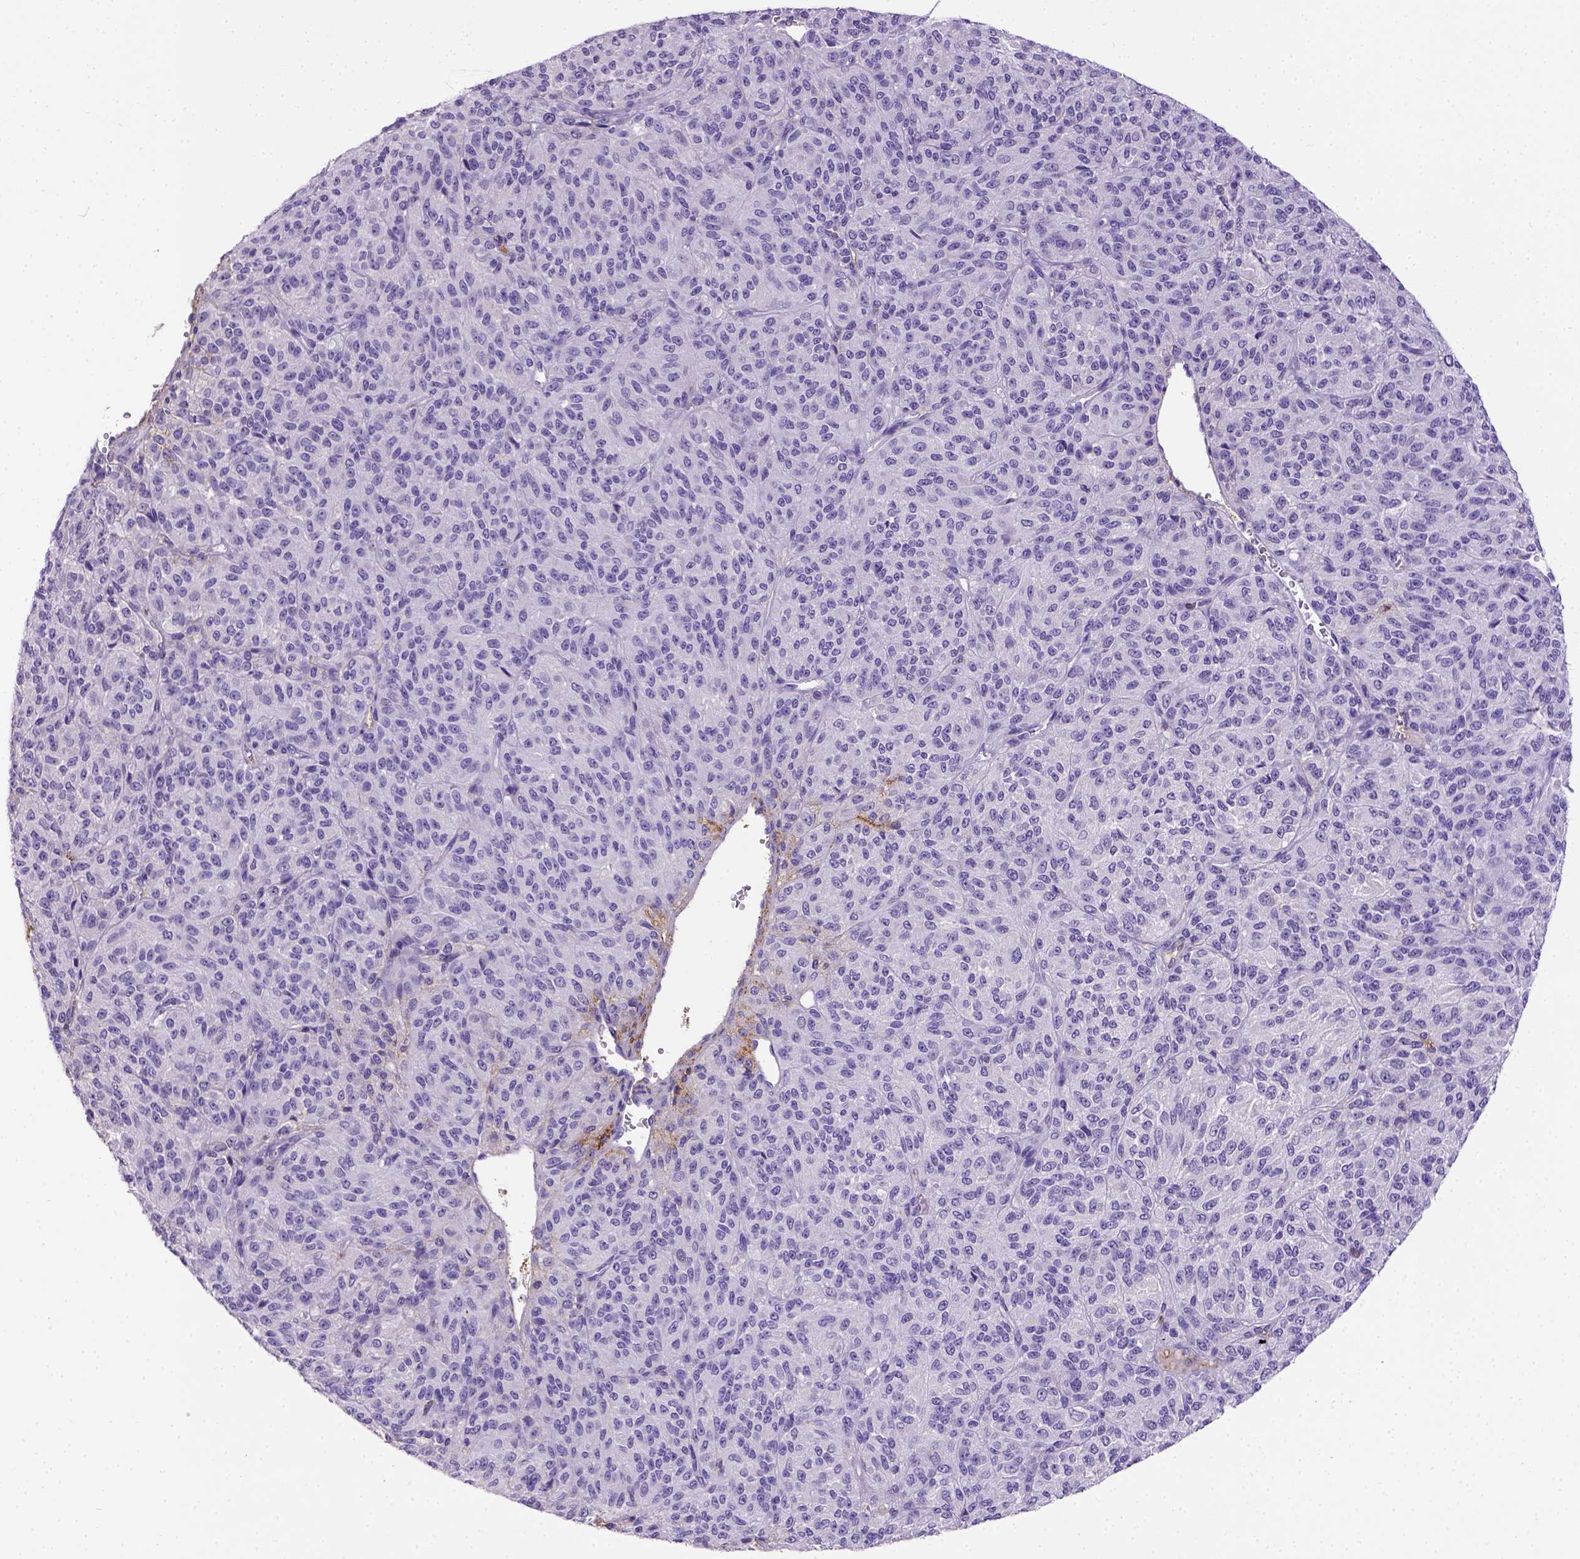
{"staining": {"intensity": "negative", "quantity": "none", "location": "none"}, "tissue": "melanoma", "cell_type": "Tumor cells", "image_type": "cancer", "snomed": [{"axis": "morphology", "description": "Malignant melanoma, Metastatic site"}, {"axis": "topography", "description": "Brain"}], "caption": "Immunohistochemistry micrograph of malignant melanoma (metastatic site) stained for a protein (brown), which reveals no staining in tumor cells.", "gene": "B3GAT1", "patient": {"sex": "female", "age": 56}}